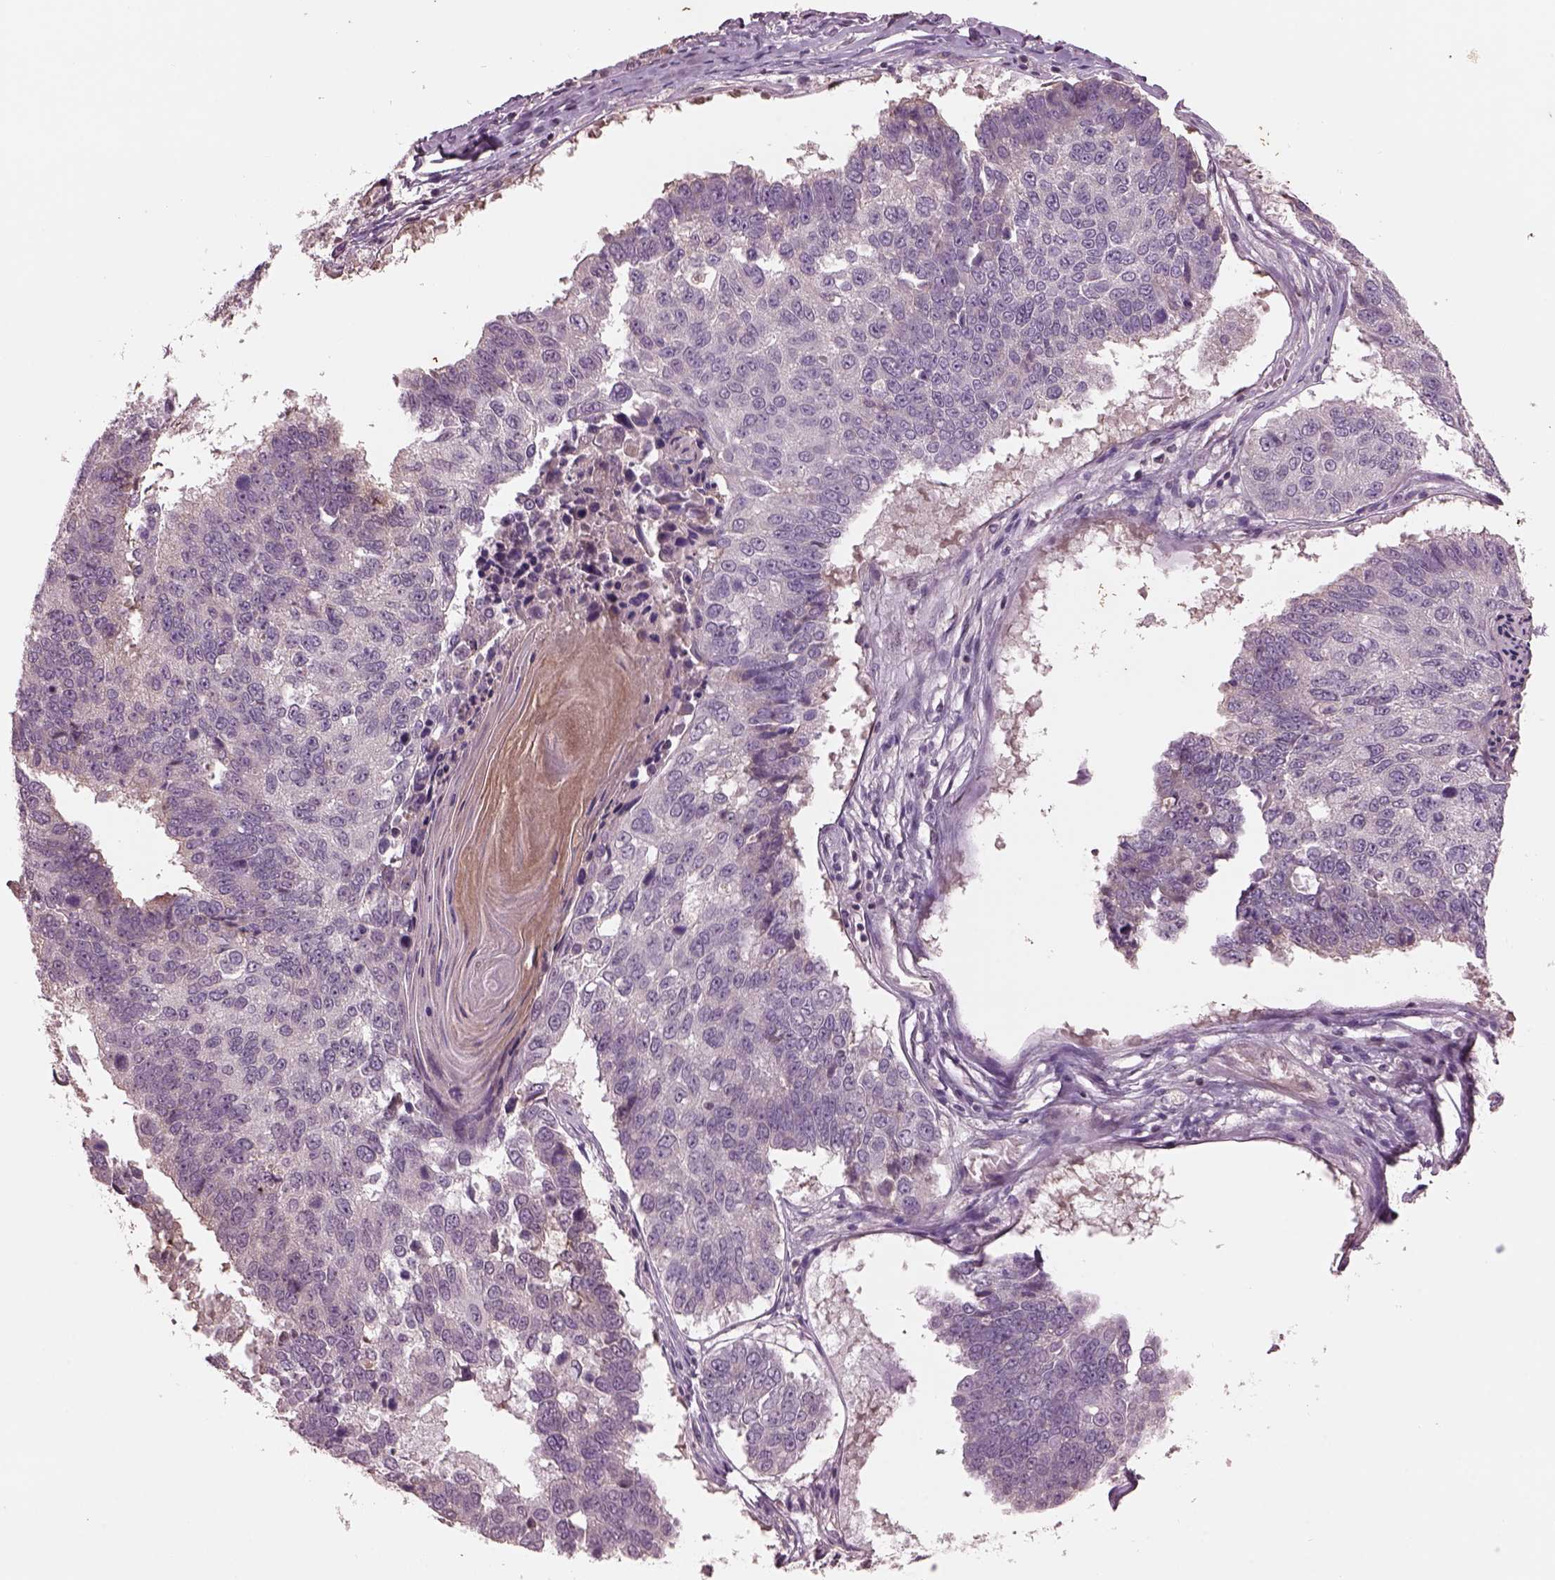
{"staining": {"intensity": "negative", "quantity": "none", "location": "none"}, "tissue": "lung cancer", "cell_type": "Tumor cells", "image_type": "cancer", "snomed": [{"axis": "morphology", "description": "Squamous cell carcinoma, NOS"}, {"axis": "topography", "description": "Lung"}], "caption": "An immunohistochemistry (IHC) histopathology image of lung squamous cell carcinoma is shown. There is no staining in tumor cells of lung squamous cell carcinoma.", "gene": "PTX4", "patient": {"sex": "male", "age": 73}}